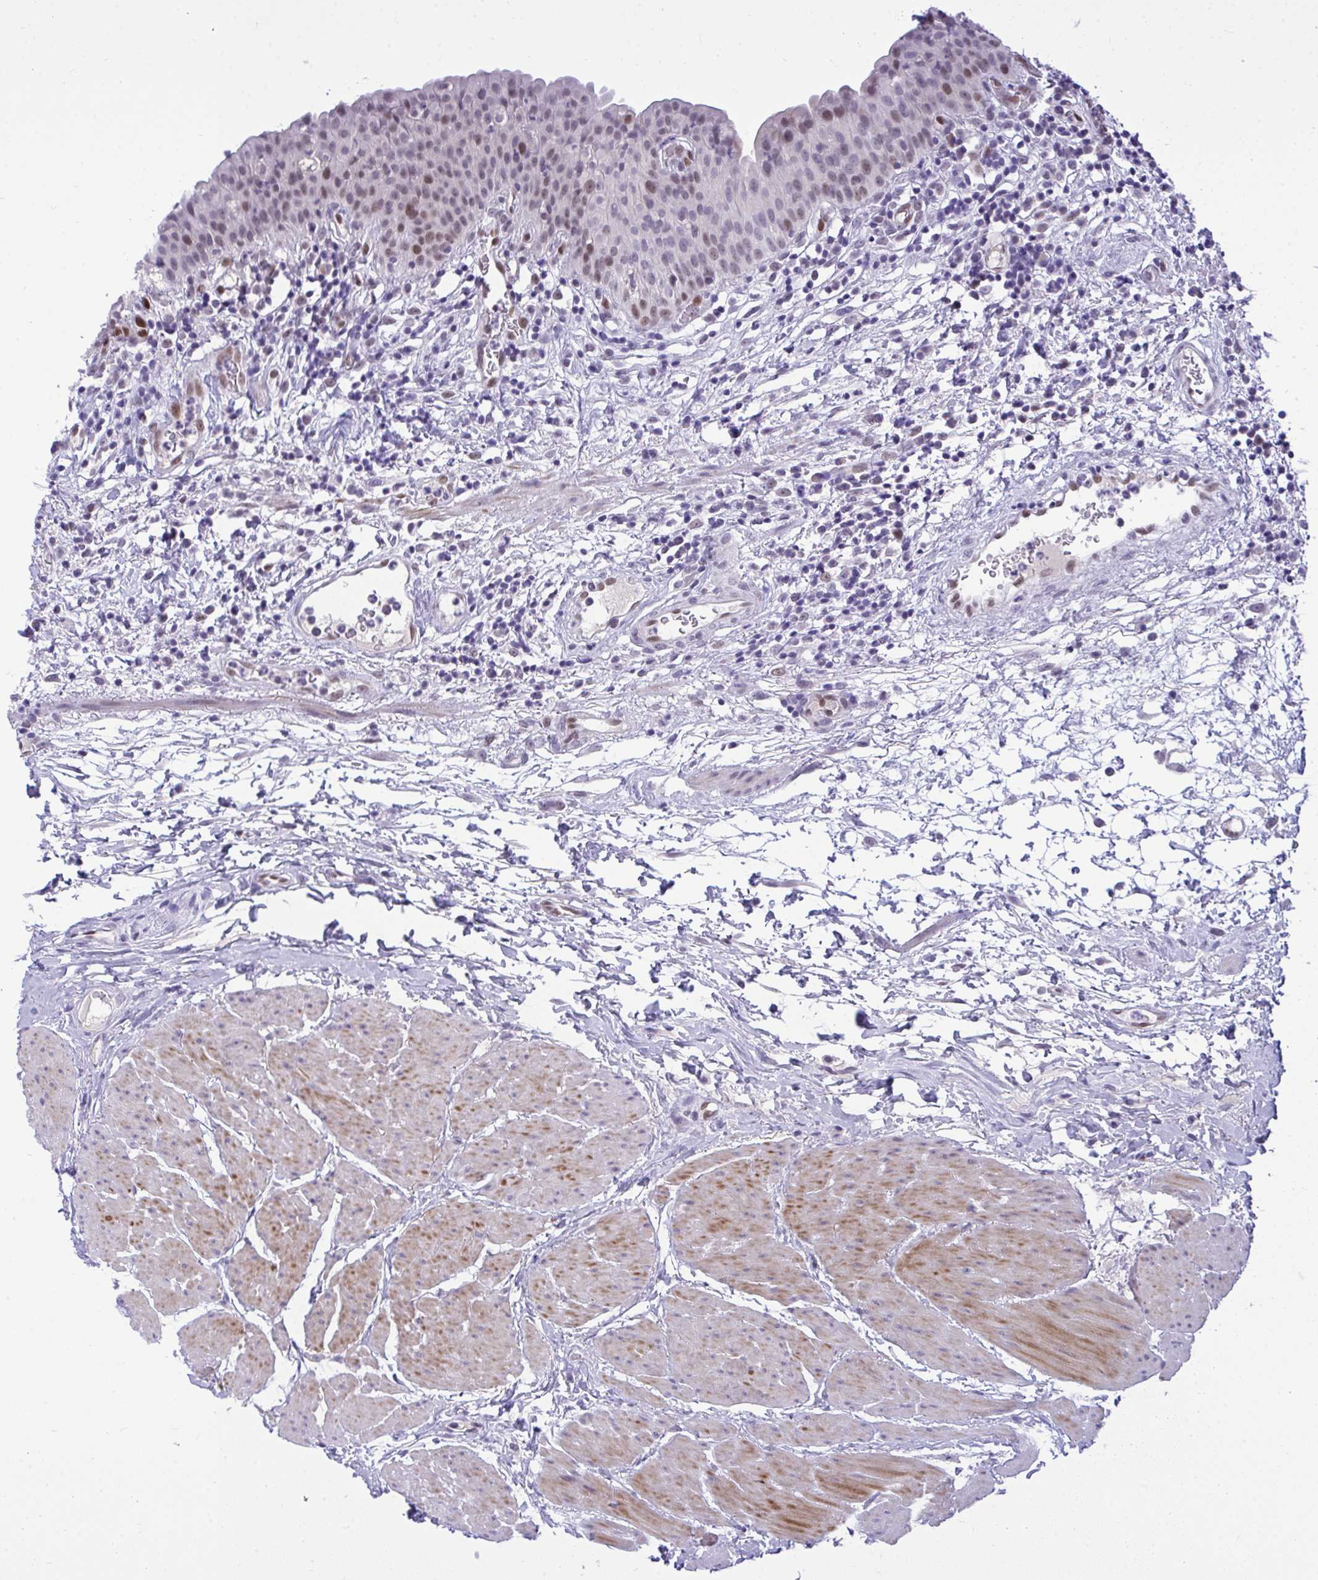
{"staining": {"intensity": "moderate", "quantity": "<25%", "location": "nuclear"}, "tissue": "urinary bladder", "cell_type": "Urothelial cells", "image_type": "normal", "snomed": [{"axis": "morphology", "description": "Normal tissue, NOS"}, {"axis": "morphology", "description": "Inflammation, NOS"}, {"axis": "topography", "description": "Urinary bladder"}], "caption": "DAB immunohistochemical staining of normal human urinary bladder shows moderate nuclear protein positivity in approximately <25% of urothelial cells. Using DAB (3,3'-diaminobenzidine) (brown) and hematoxylin (blue) stains, captured at high magnification using brightfield microscopy.", "gene": "TEAD4", "patient": {"sex": "male", "age": 57}}